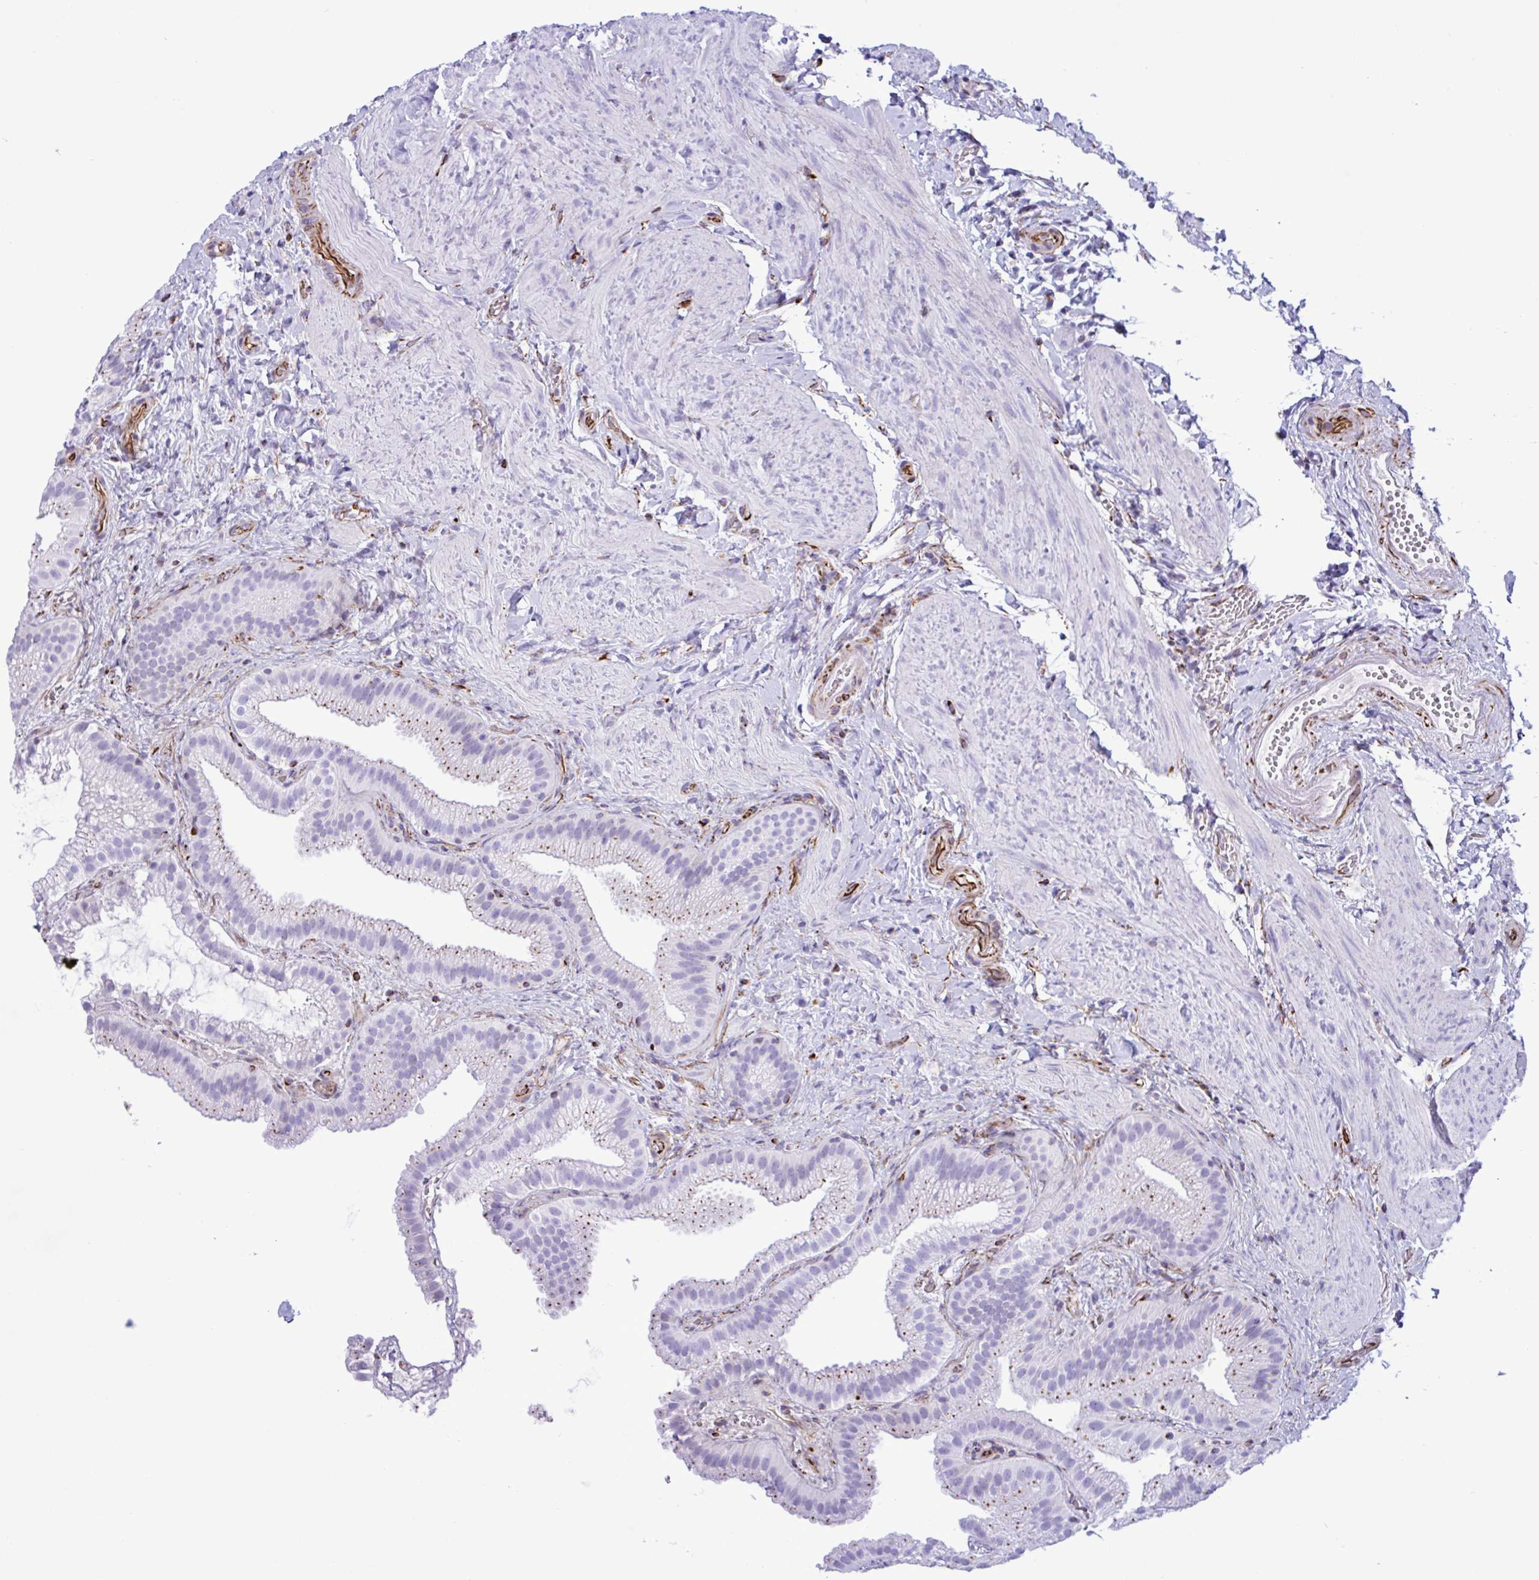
{"staining": {"intensity": "moderate", "quantity": "25%-75%", "location": "cytoplasmic/membranous"}, "tissue": "gallbladder", "cell_type": "Glandular cells", "image_type": "normal", "snomed": [{"axis": "morphology", "description": "Normal tissue, NOS"}, {"axis": "topography", "description": "Gallbladder"}], "caption": "An immunohistochemistry photomicrograph of unremarkable tissue is shown. Protein staining in brown labels moderate cytoplasmic/membranous positivity in gallbladder within glandular cells.", "gene": "SMAD5", "patient": {"sex": "female", "age": 63}}